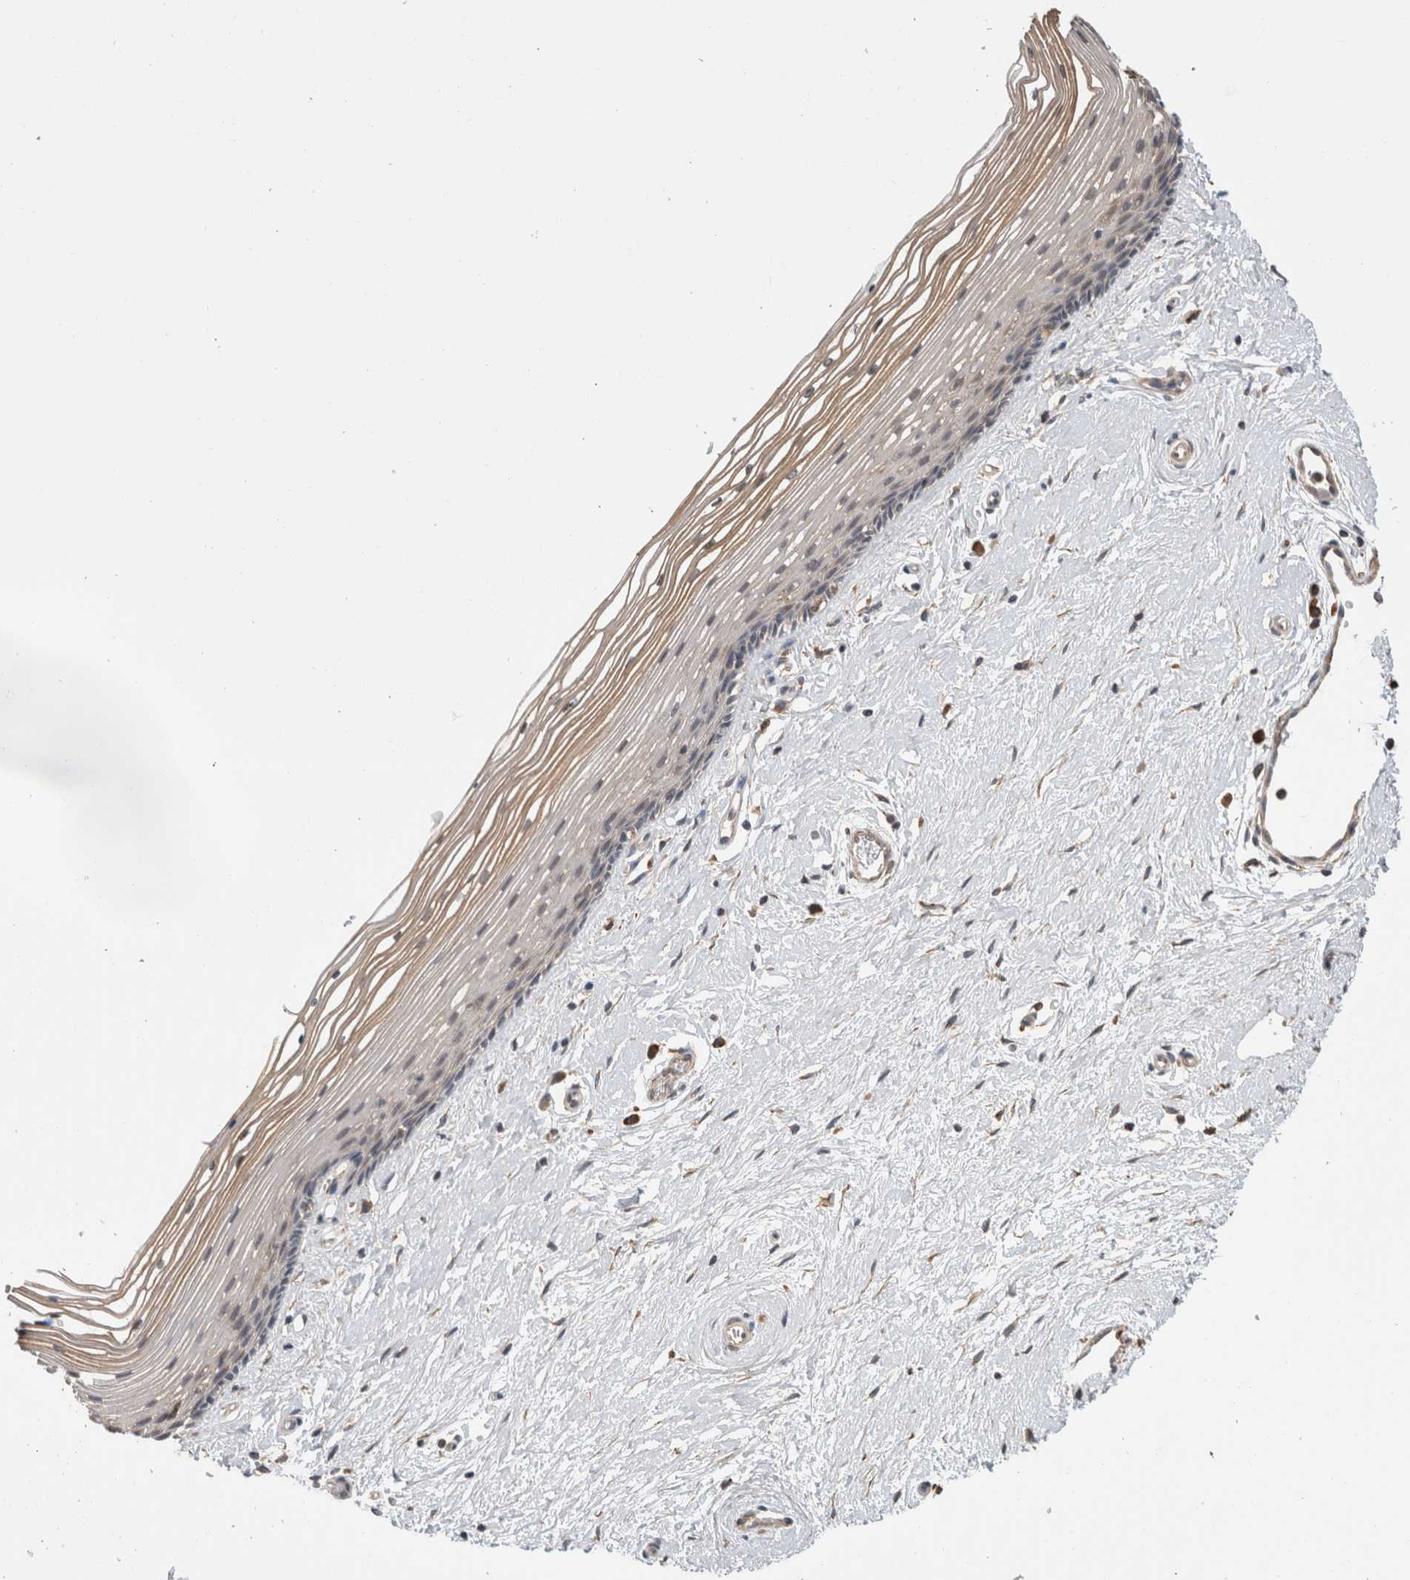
{"staining": {"intensity": "weak", "quantity": ">75%", "location": "cytoplasmic/membranous"}, "tissue": "vagina", "cell_type": "Squamous epithelial cells", "image_type": "normal", "snomed": [{"axis": "morphology", "description": "Normal tissue, NOS"}, {"axis": "topography", "description": "Vagina"}], "caption": "Vagina stained with a brown dye reveals weak cytoplasmic/membranous positive expression in about >75% of squamous epithelial cells.", "gene": "SMAP2", "patient": {"sex": "female", "age": 46}}